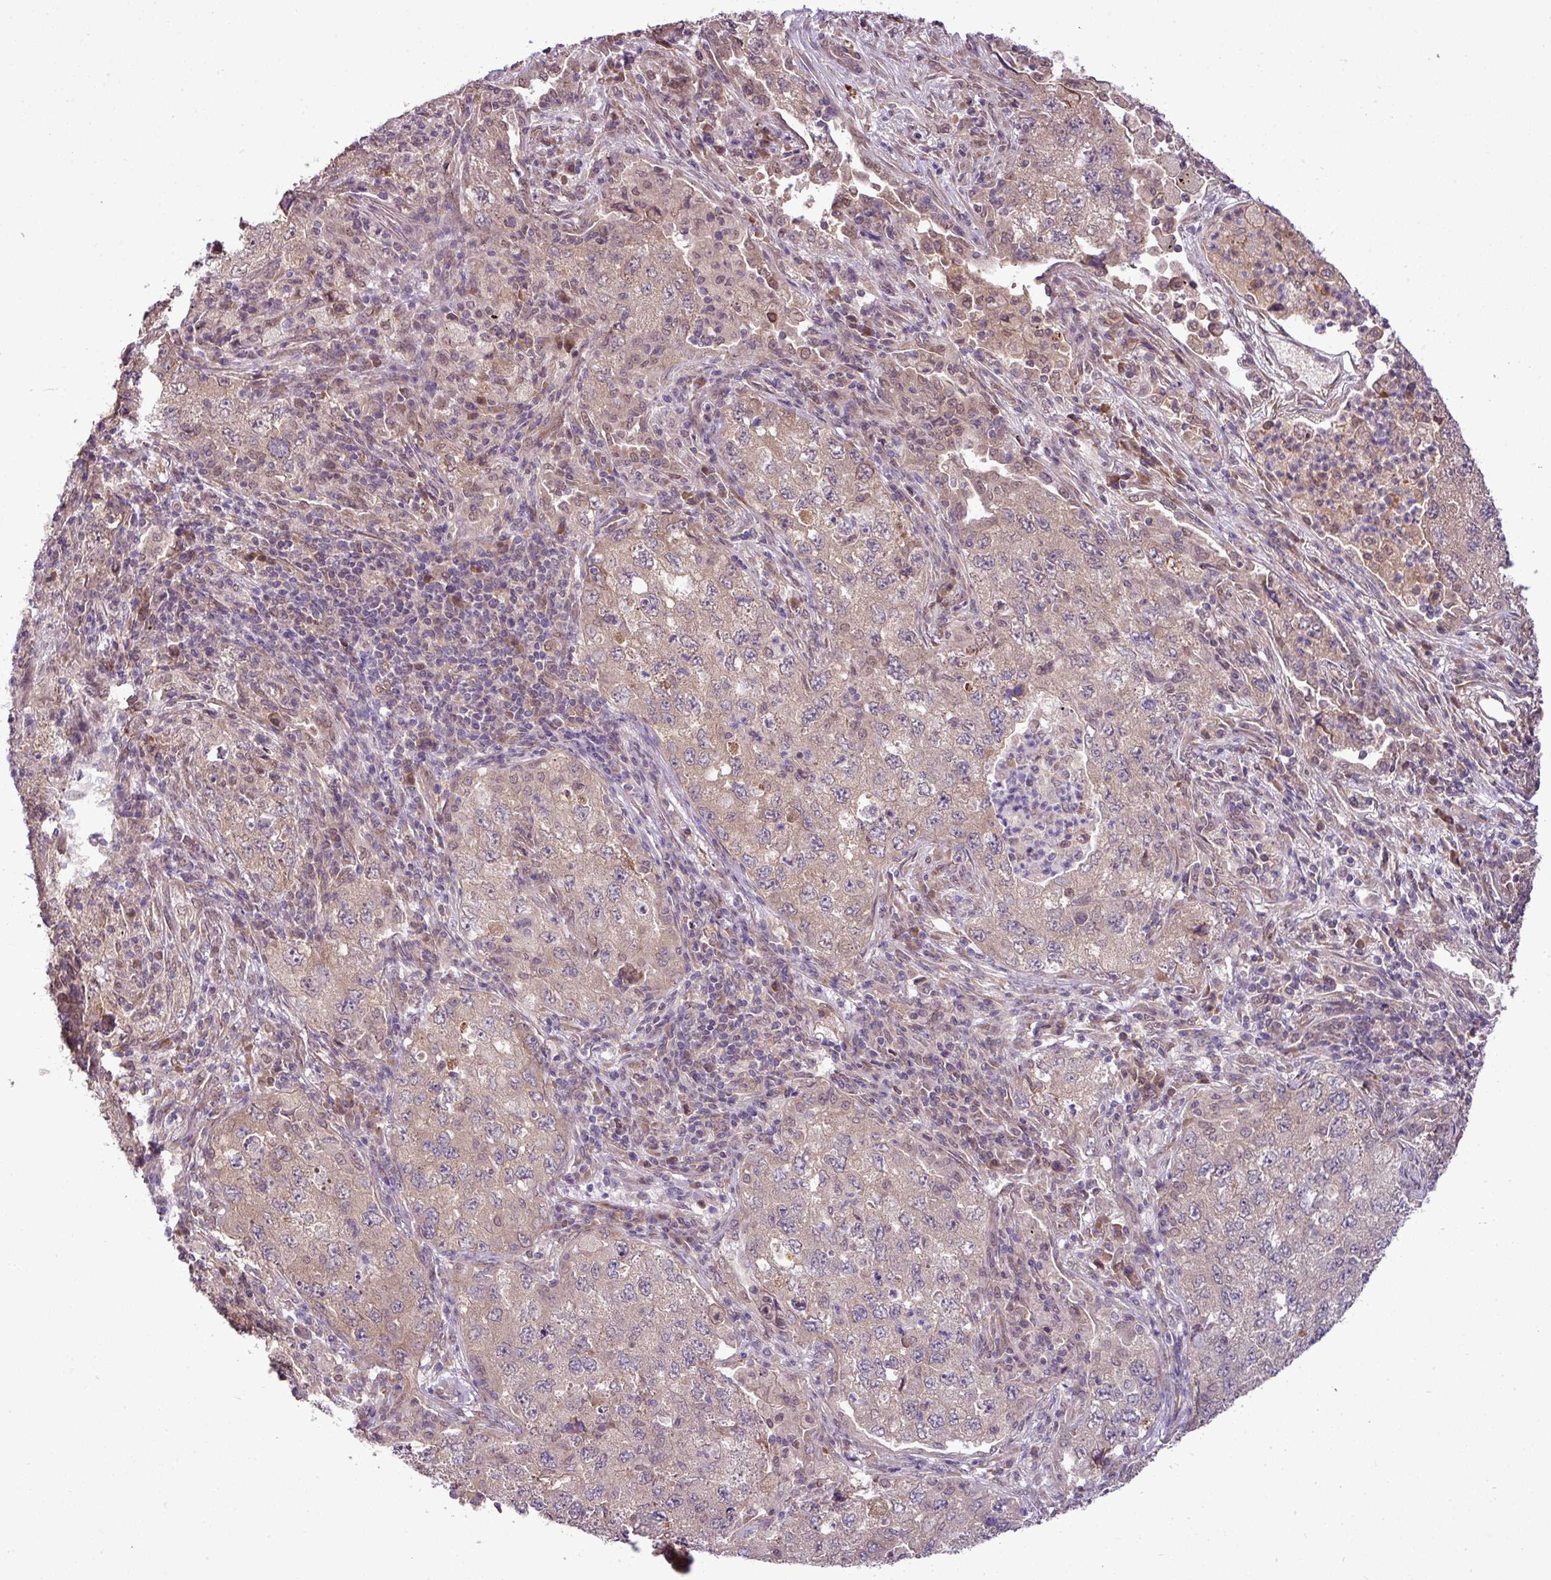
{"staining": {"intensity": "weak", "quantity": ">75%", "location": "cytoplasmic/membranous"}, "tissue": "lung cancer", "cell_type": "Tumor cells", "image_type": "cancer", "snomed": [{"axis": "morphology", "description": "Adenocarcinoma, NOS"}, {"axis": "topography", "description": "Lung"}], "caption": "This image displays immunohistochemistry staining of lung cancer (adenocarcinoma), with low weak cytoplasmic/membranous staining in approximately >75% of tumor cells.", "gene": "DNAAF4", "patient": {"sex": "female", "age": 57}}